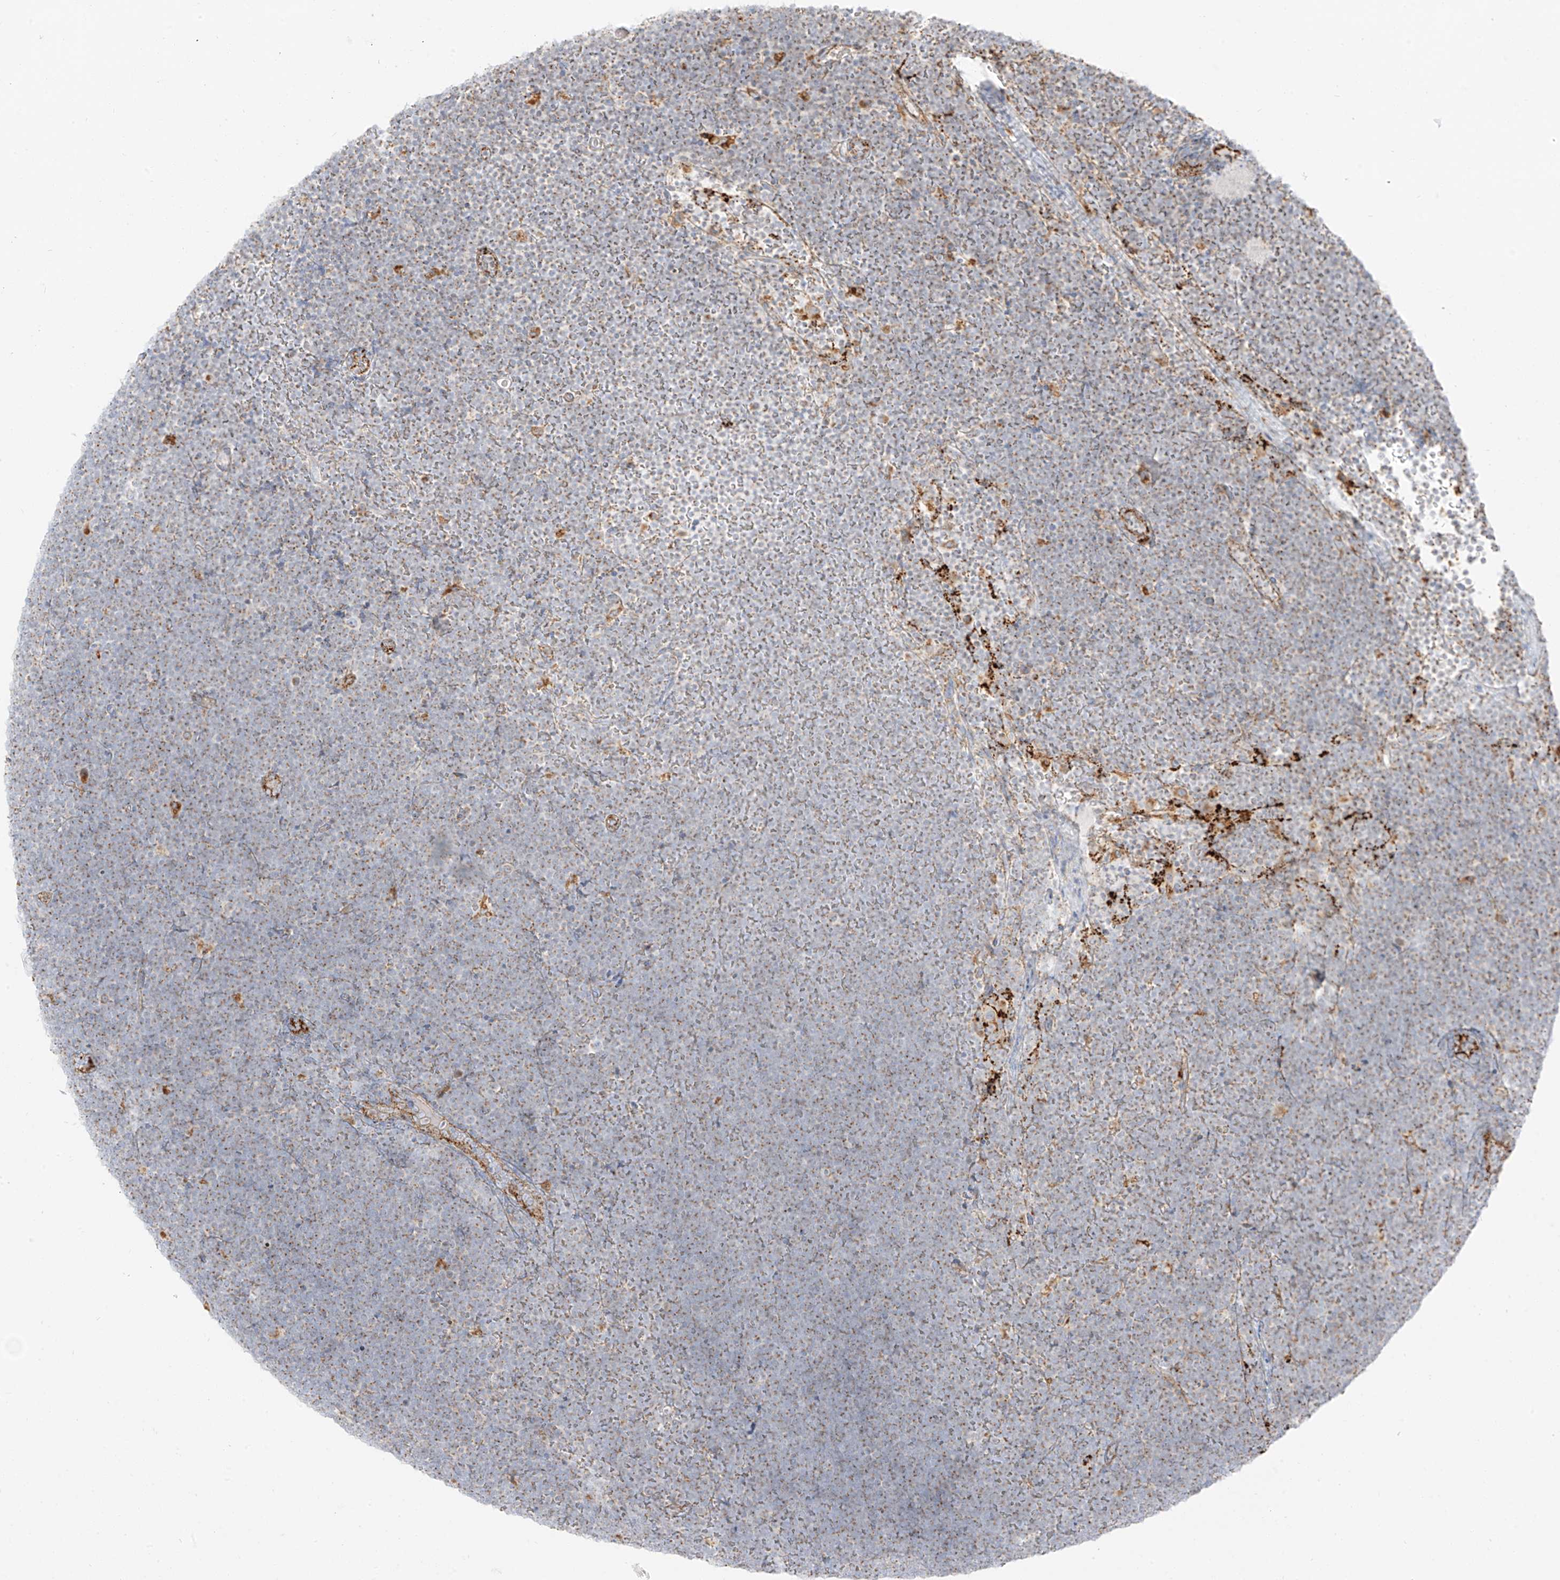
{"staining": {"intensity": "weak", "quantity": ">75%", "location": "cytoplasmic/membranous"}, "tissue": "lymphoma", "cell_type": "Tumor cells", "image_type": "cancer", "snomed": [{"axis": "morphology", "description": "Malignant lymphoma, non-Hodgkin's type, High grade"}, {"axis": "topography", "description": "Lymph node"}], "caption": "The photomicrograph shows immunohistochemical staining of malignant lymphoma, non-Hodgkin's type (high-grade). There is weak cytoplasmic/membranous expression is present in about >75% of tumor cells.", "gene": "SLC35F6", "patient": {"sex": "male", "age": 13}}